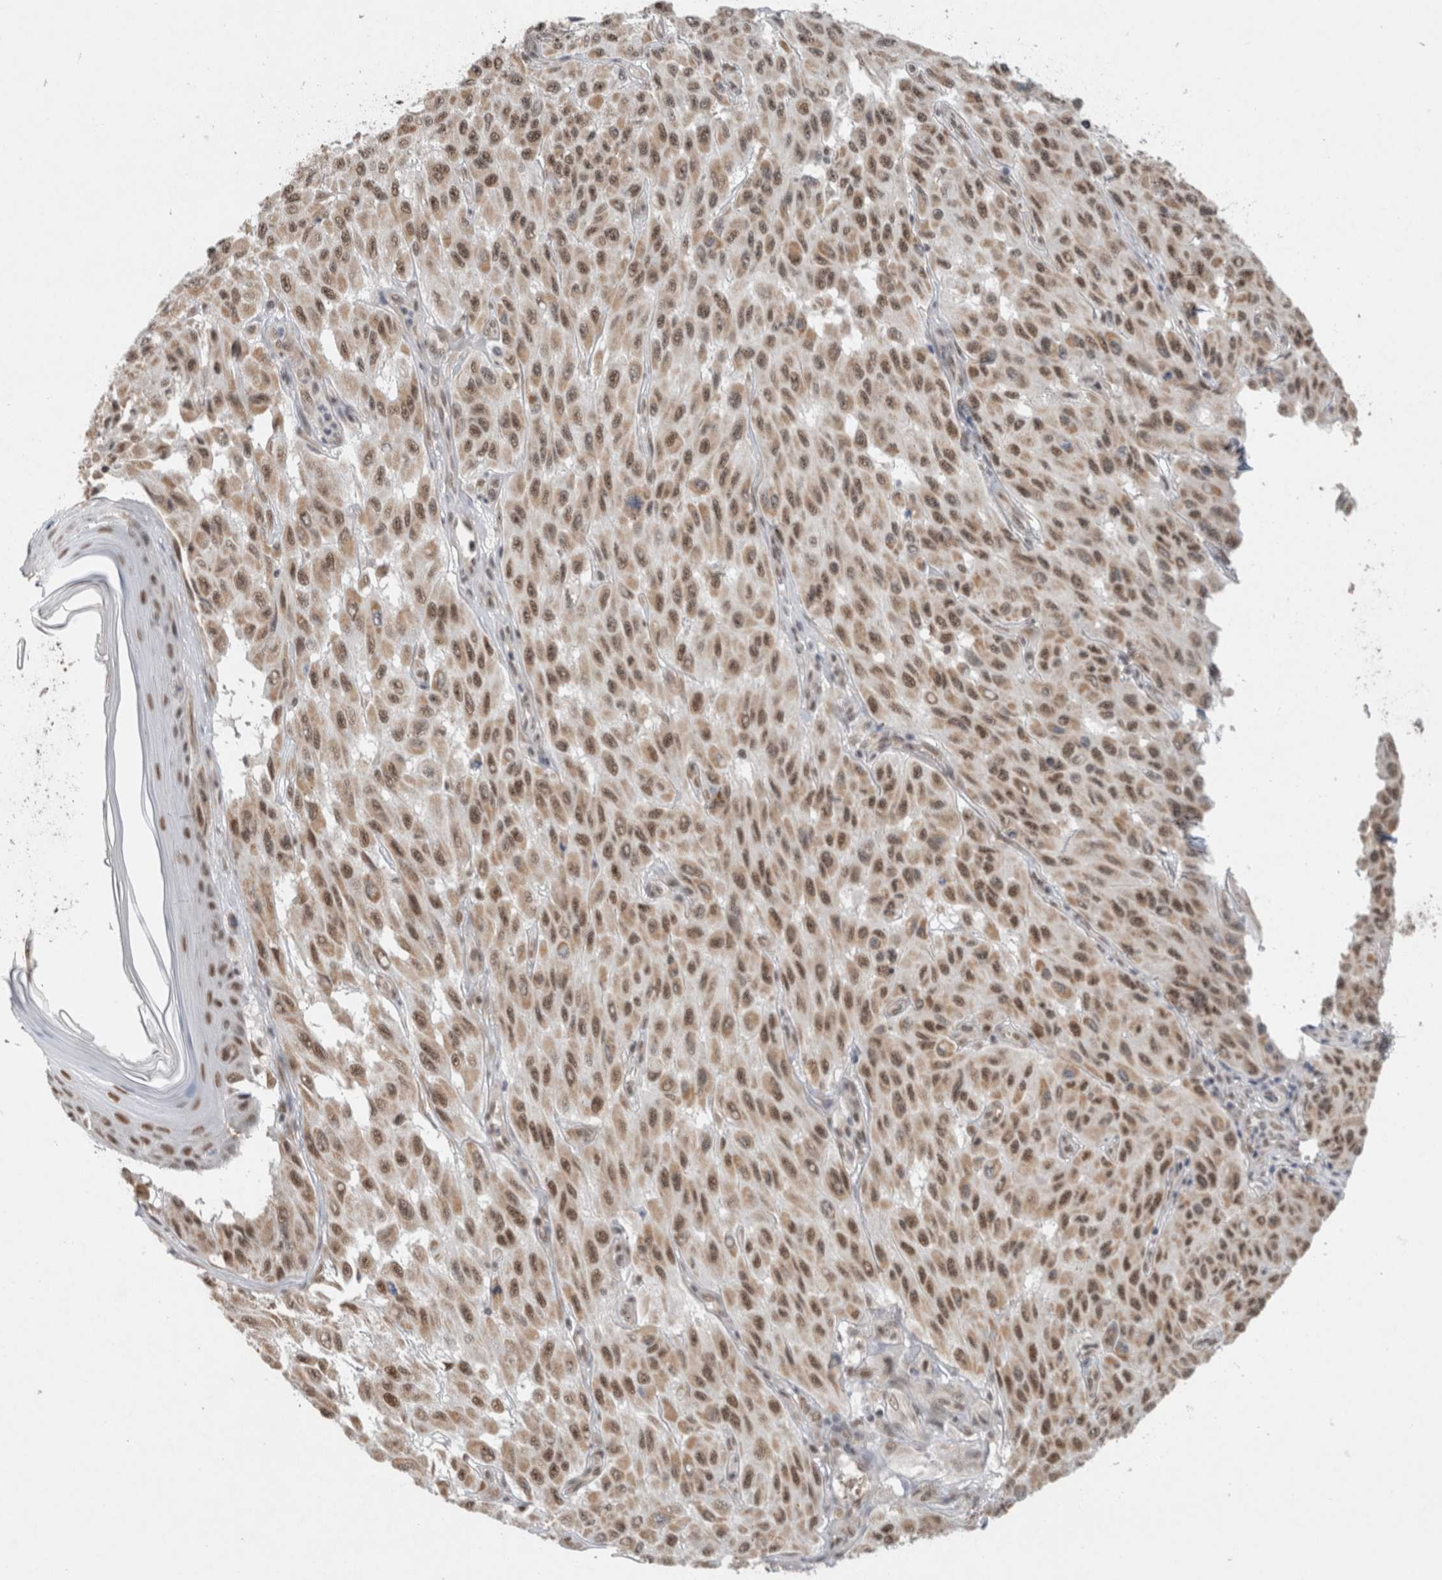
{"staining": {"intensity": "moderate", "quantity": ">75%", "location": "nuclear"}, "tissue": "melanoma", "cell_type": "Tumor cells", "image_type": "cancer", "snomed": [{"axis": "morphology", "description": "Malignant melanoma, NOS"}, {"axis": "topography", "description": "Skin"}], "caption": "Human malignant melanoma stained with a protein marker exhibits moderate staining in tumor cells.", "gene": "DDX42", "patient": {"sex": "male", "age": 30}}